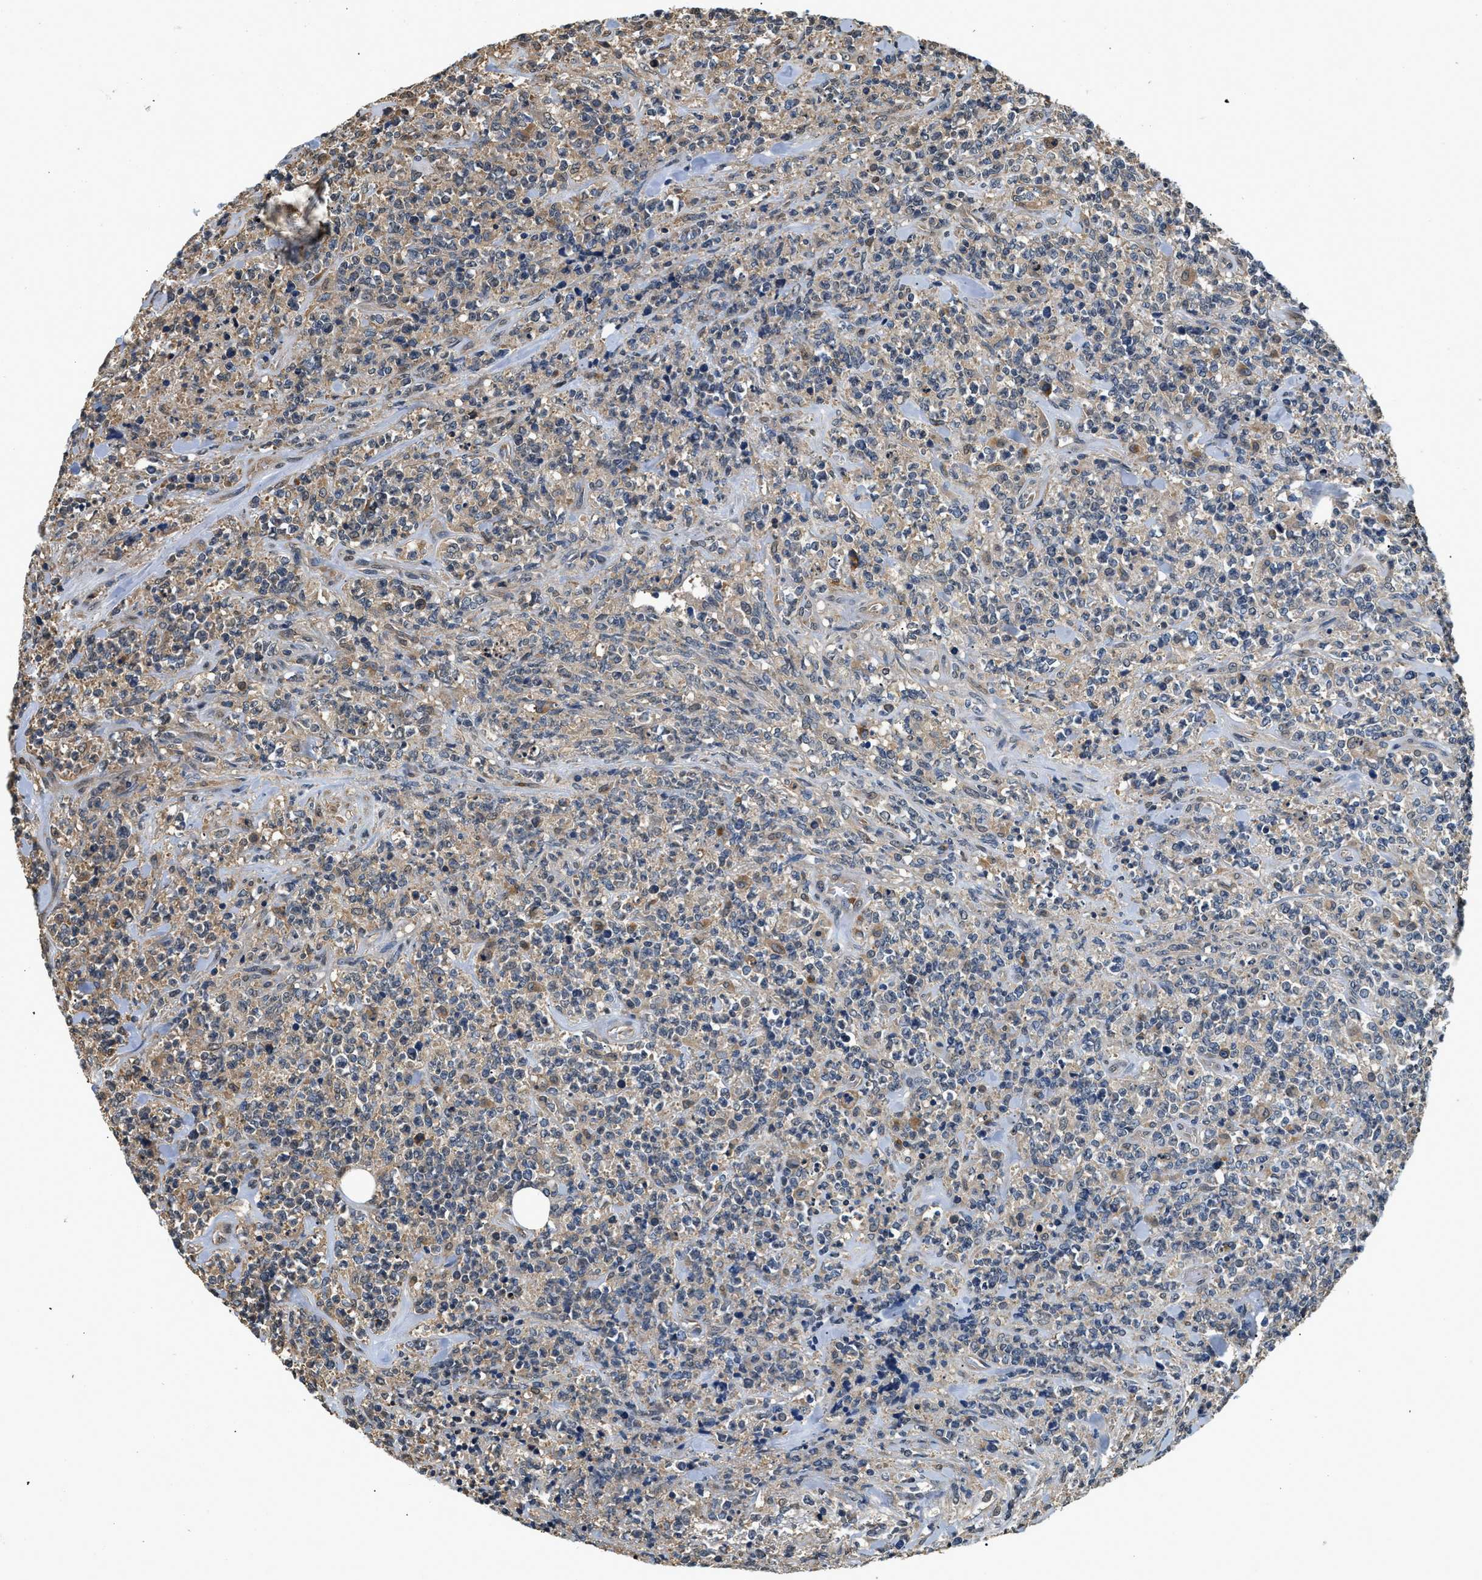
{"staining": {"intensity": "weak", "quantity": "25%-75%", "location": "cytoplasmic/membranous"}, "tissue": "lymphoma", "cell_type": "Tumor cells", "image_type": "cancer", "snomed": [{"axis": "morphology", "description": "Malignant lymphoma, non-Hodgkin's type, High grade"}, {"axis": "topography", "description": "Soft tissue"}], "caption": "Protein expression analysis of human high-grade malignant lymphoma, non-Hodgkin's type reveals weak cytoplasmic/membranous expression in about 25%-75% of tumor cells. (Brightfield microscopy of DAB IHC at high magnification).", "gene": "BCL7C", "patient": {"sex": "male", "age": 18}}